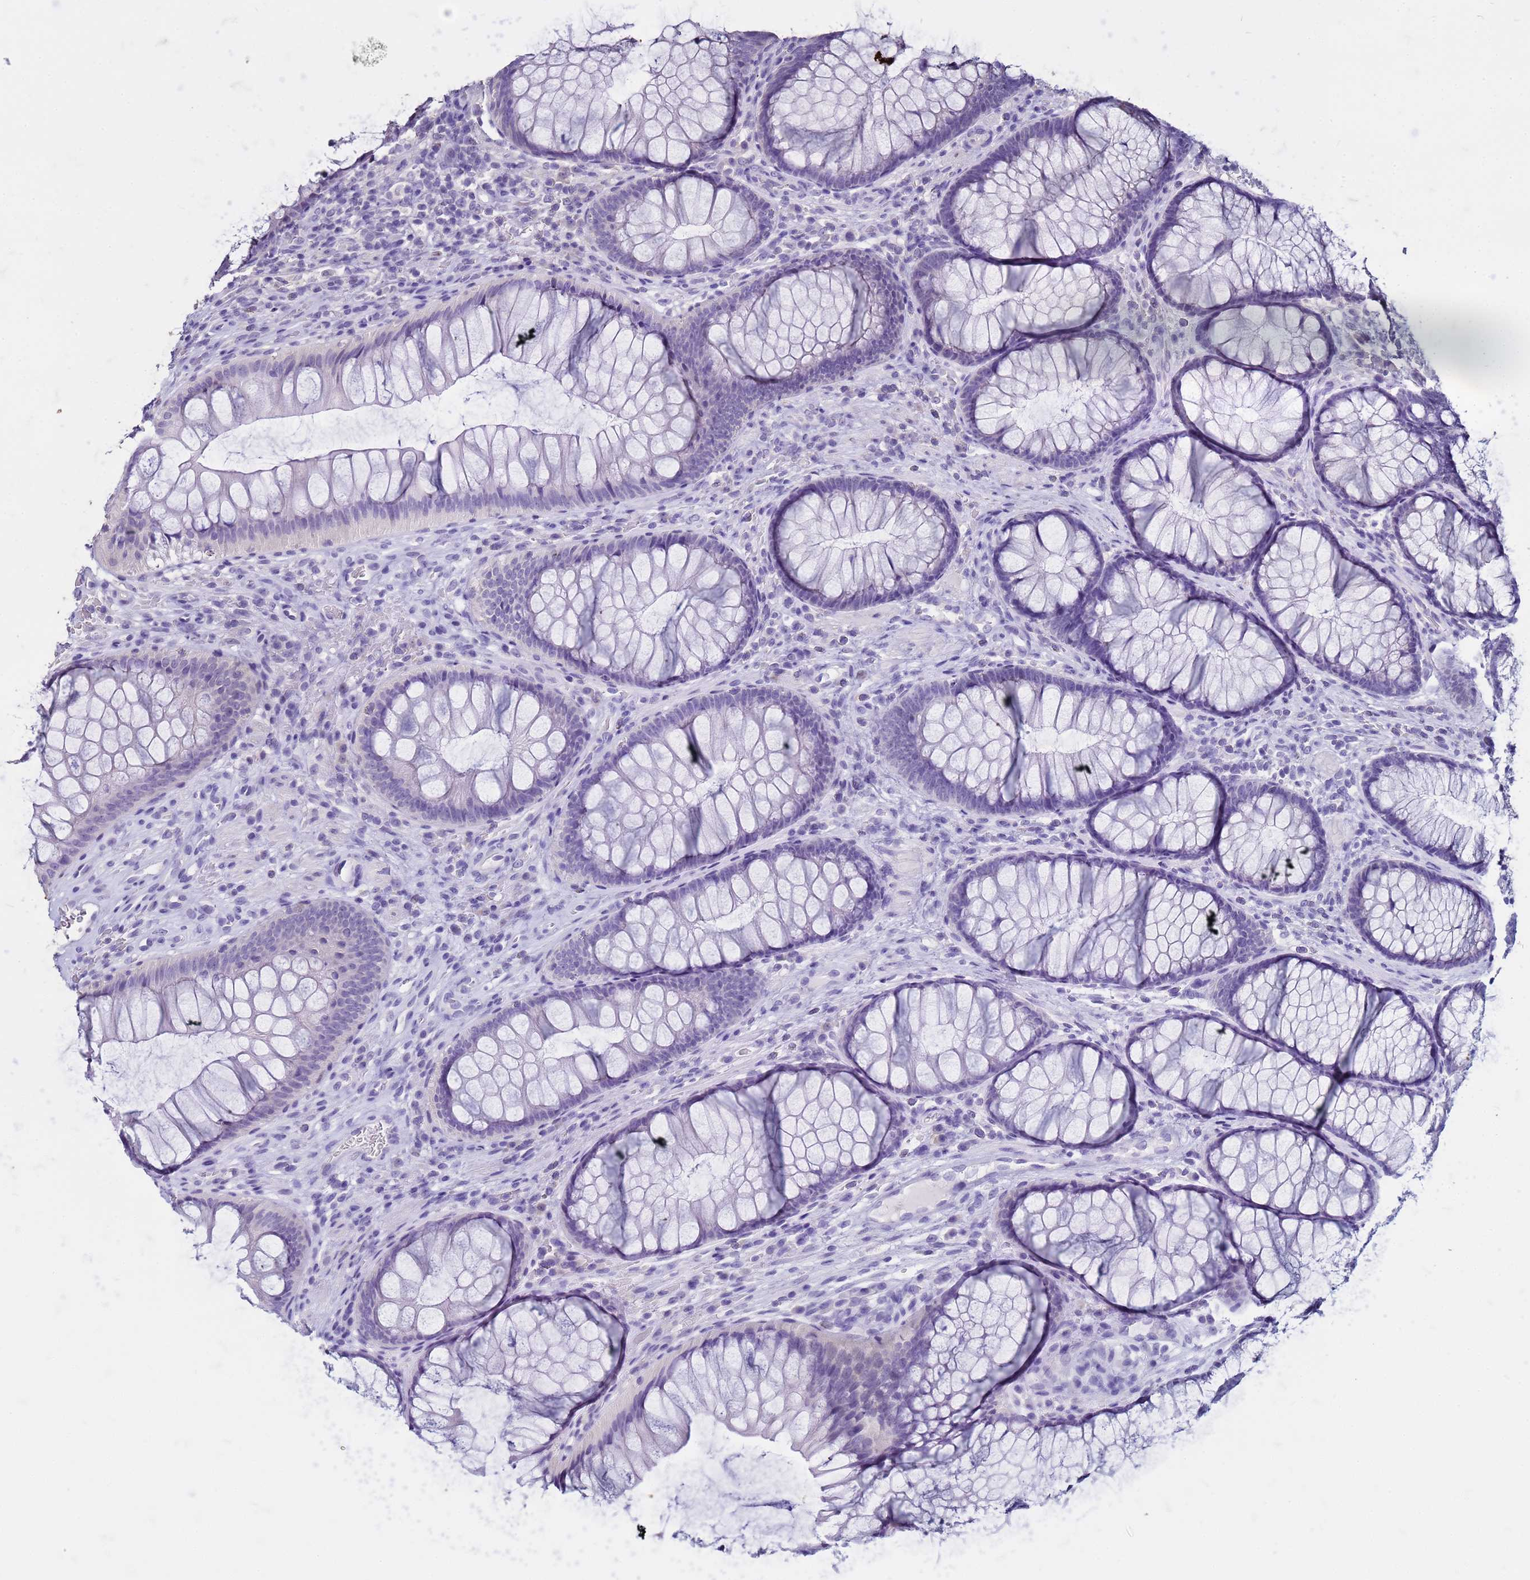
{"staining": {"intensity": "negative", "quantity": "none", "location": "none"}, "tissue": "colon", "cell_type": "Endothelial cells", "image_type": "normal", "snomed": [{"axis": "morphology", "description": "Normal tissue, NOS"}, {"axis": "topography", "description": "Colon"}], "caption": "Colon was stained to show a protein in brown. There is no significant expression in endothelial cells. The staining was performed using DAB (3,3'-diaminobenzidine) to visualize the protein expression in brown, while the nuclei were stained in blue with hematoxylin (Magnification: 20x).", "gene": "FAM184B", "patient": {"sex": "female", "age": 82}}